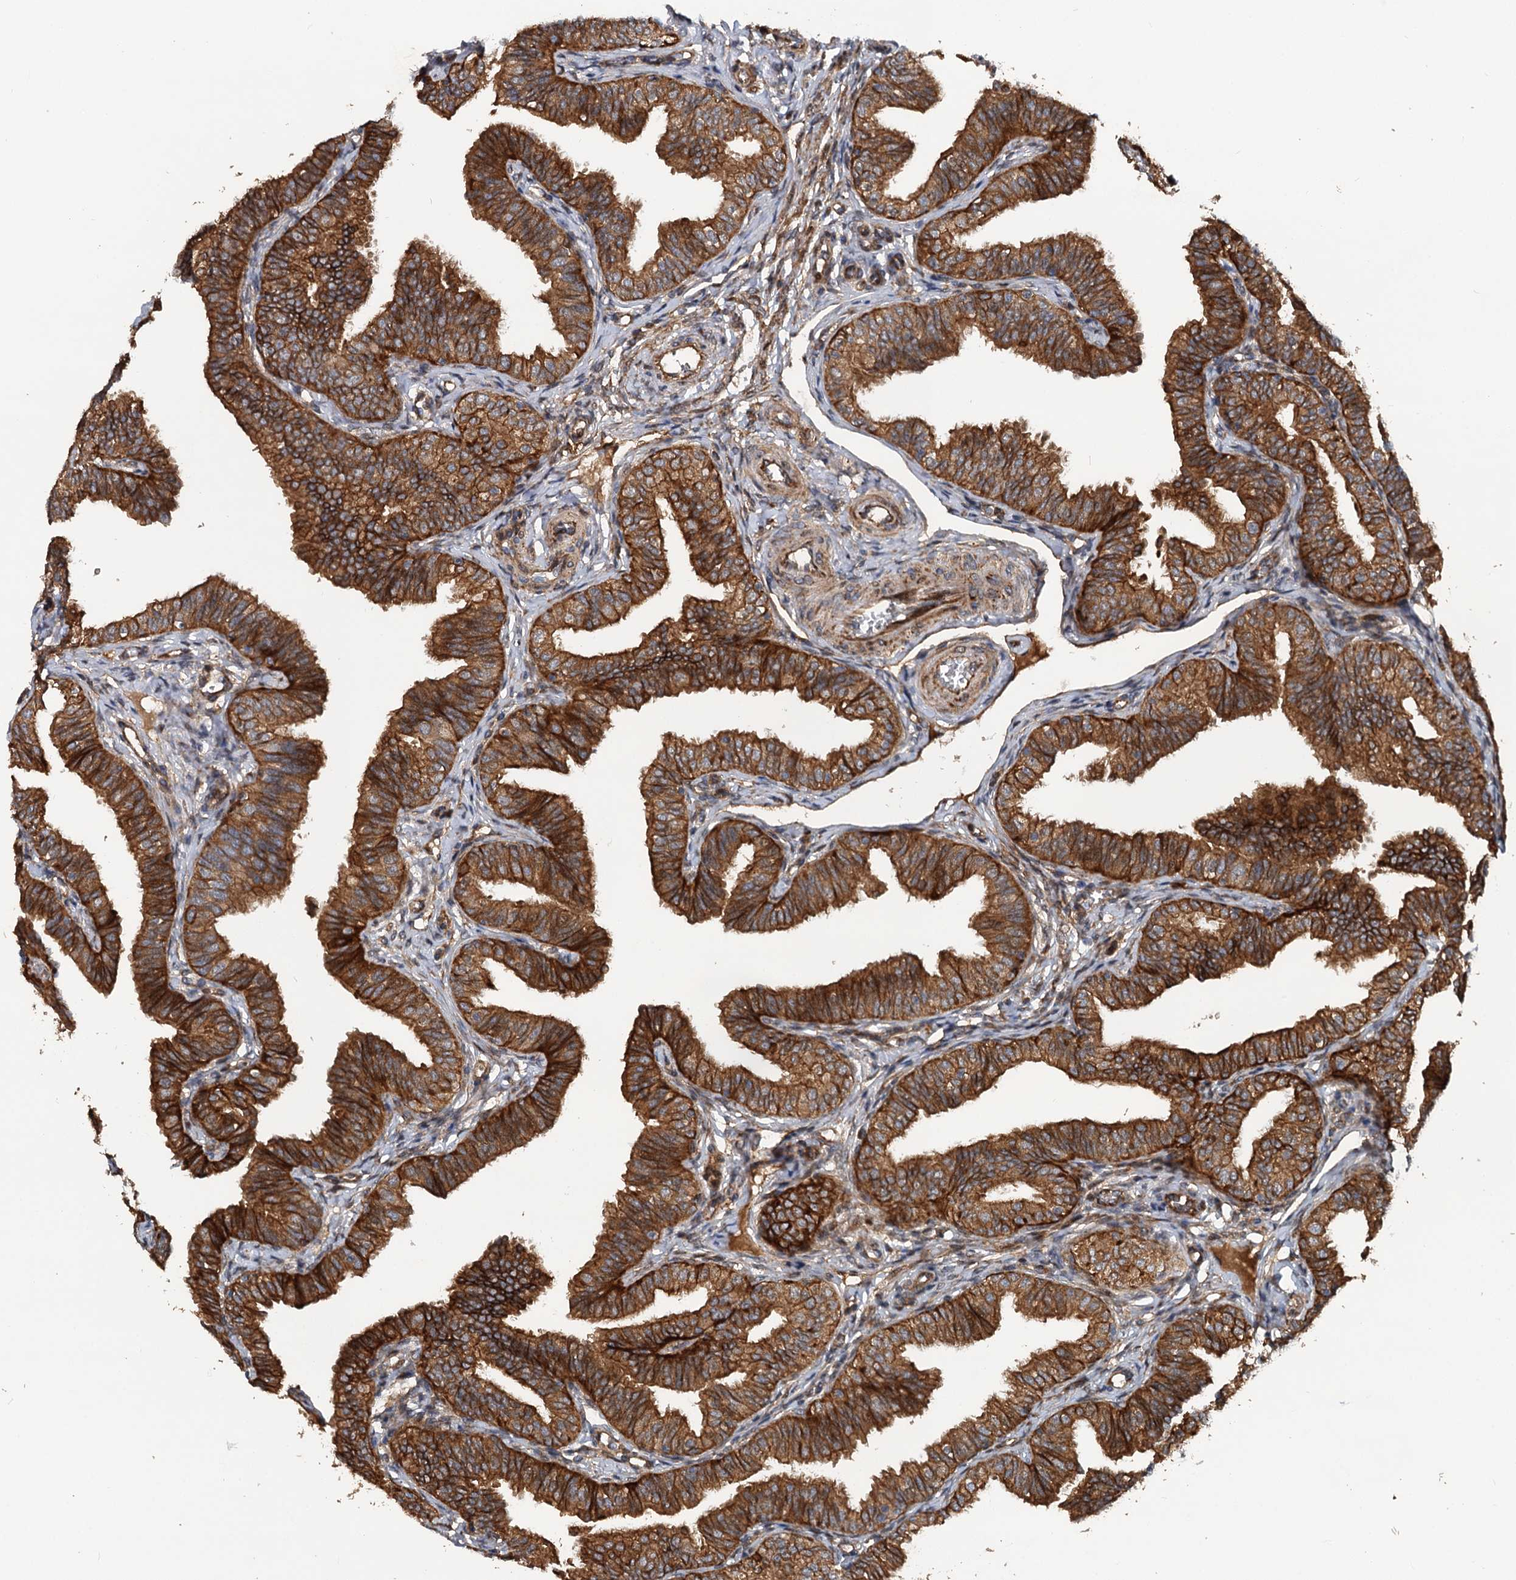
{"staining": {"intensity": "strong", "quantity": ">75%", "location": "cytoplasmic/membranous"}, "tissue": "fallopian tube", "cell_type": "Glandular cells", "image_type": "normal", "snomed": [{"axis": "morphology", "description": "Normal tissue, NOS"}, {"axis": "topography", "description": "Fallopian tube"}], "caption": "Fallopian tube was stained to show a protein in brown. There is high levels of strong cytoplasmic/membranous staining in about >75% of glandular cells. The staining was performed using DAB (3,3'-diaminobenzidine), with brown indicating positive protein expression. Nuclei are stained blue with hematoxylin.", "gene": "LRRK2", "patient": {"sex": "female", "age": 35}}